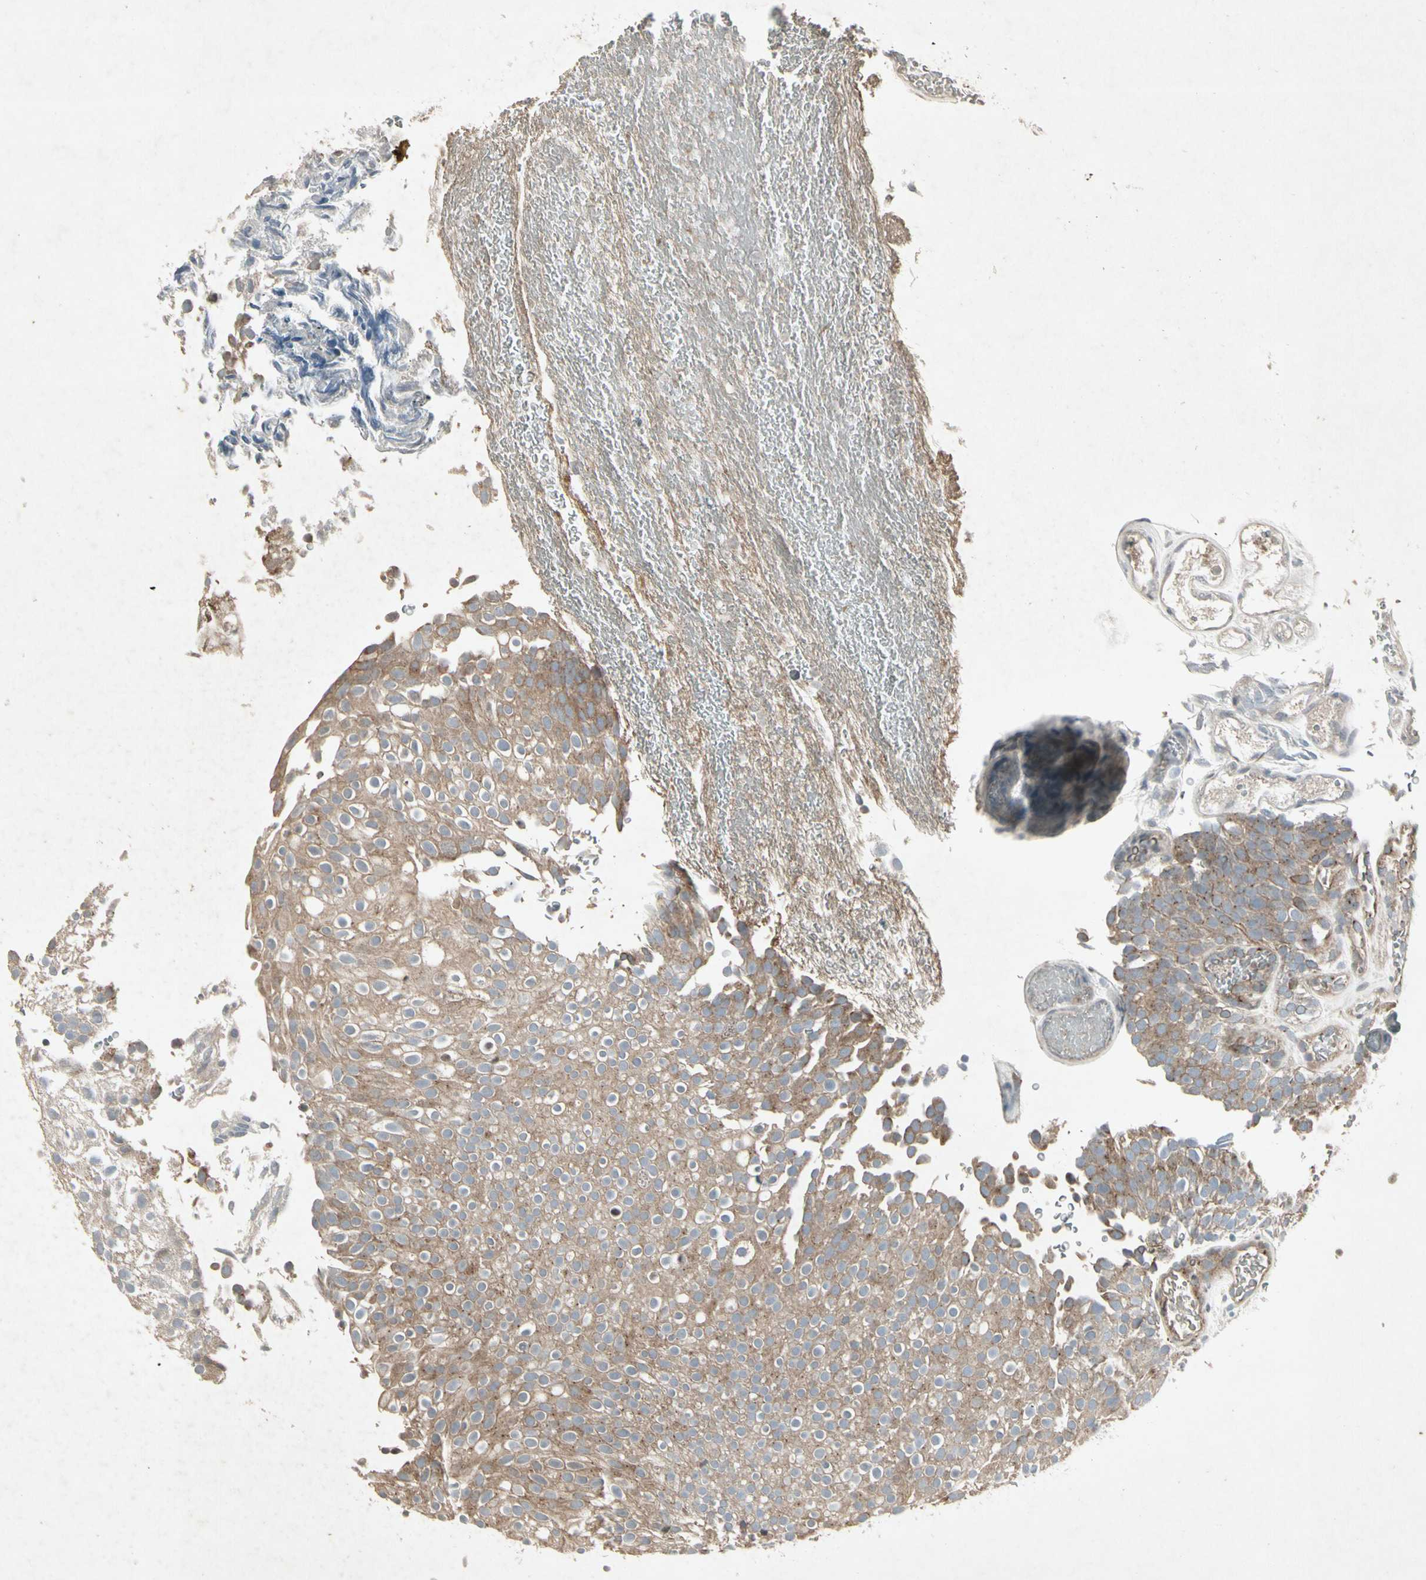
{"staining": {"intensity": "weak", "quantity": ">75%", "location": "cytoplasmic/membranous"}, "tissue": "urothelial cancer", "cell_type": "Tumor cells", "image_type": "cancer", "snomed": [{"axis": "morphology", "description": "Urothelial carcinoma, Low grade"}, {"axis": "topography", "description": "Urinary bladder"}], "caption": "Protein expression analysis of low-grade urothelial carcinoma displays weak cytoplasmic/membranous expression in approximately >75% of tumor cells.", "gene": "TEK", "patient": {"sex": "male", "age": 78}}